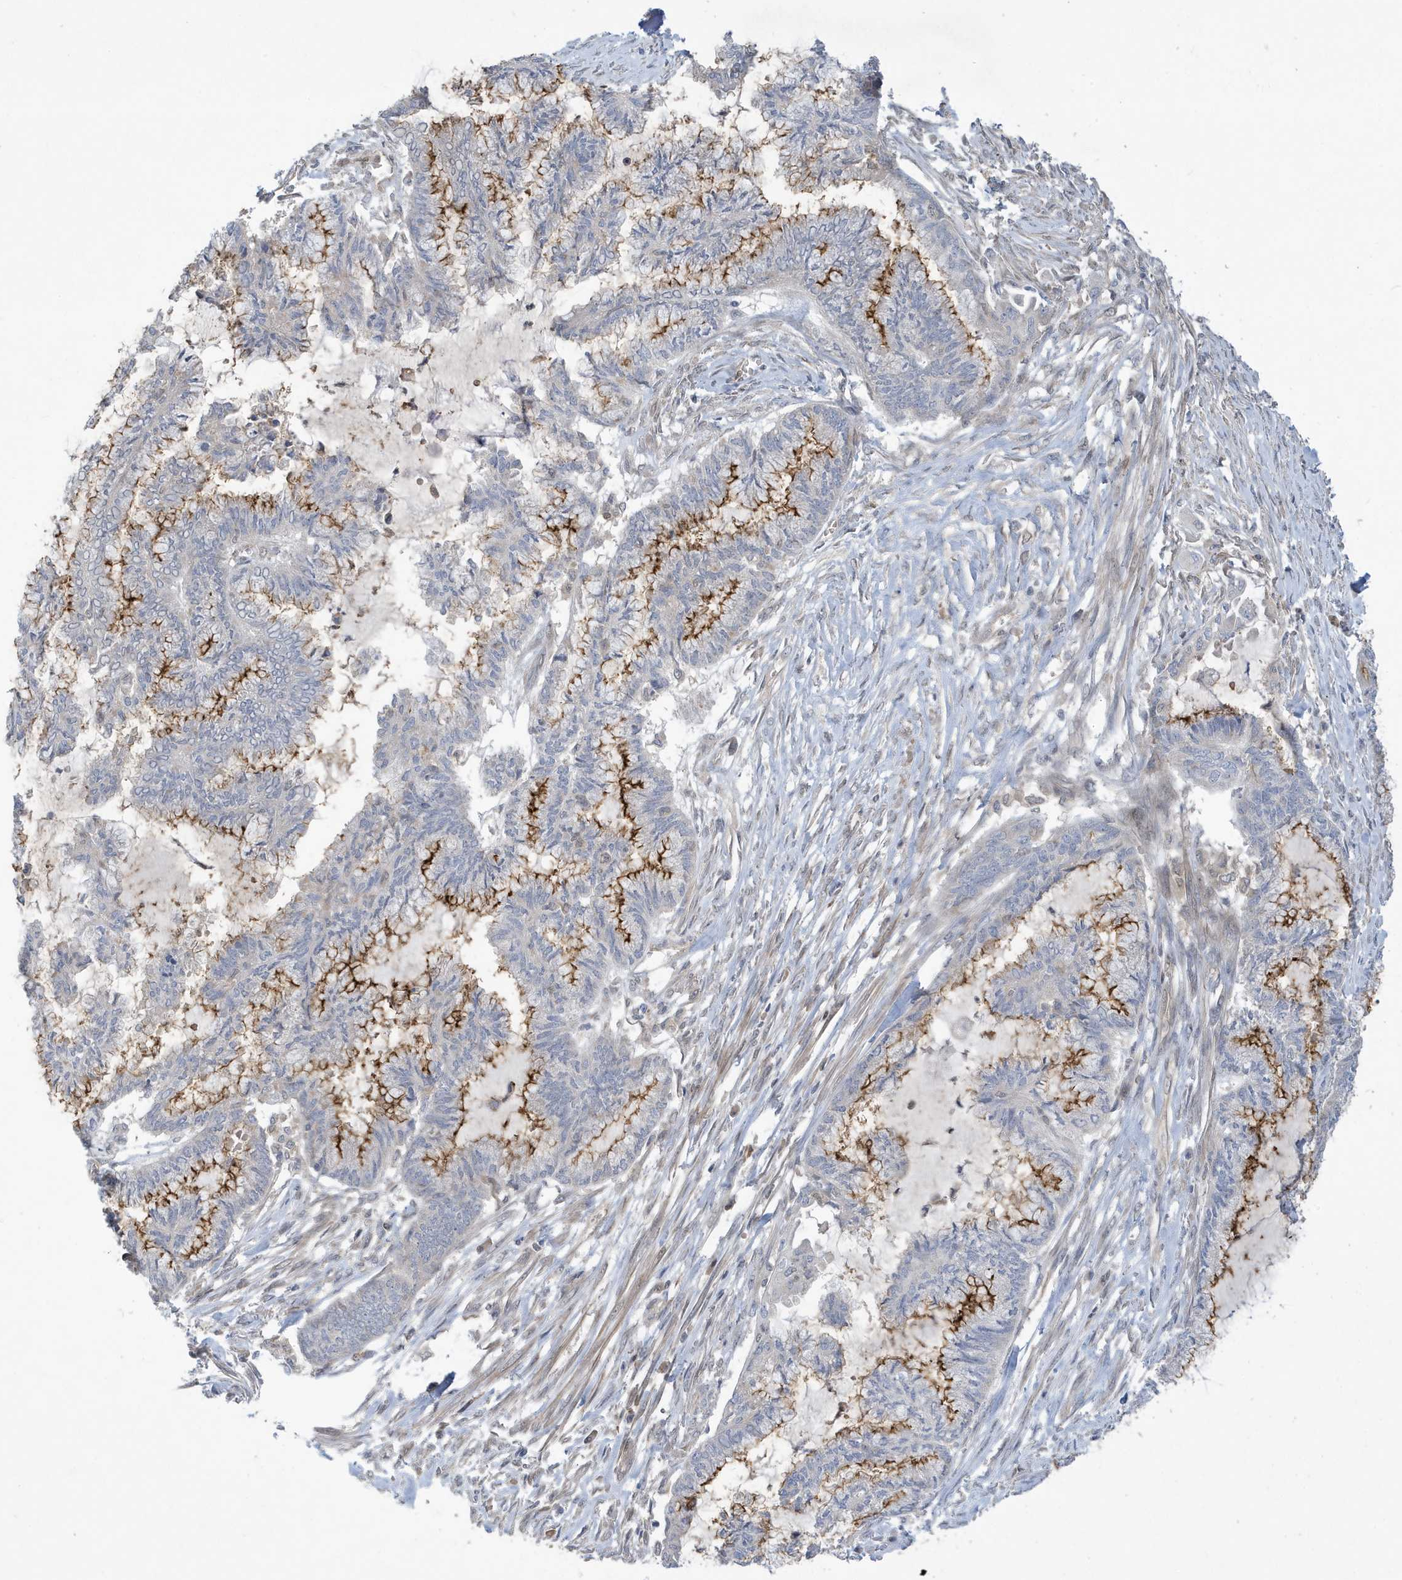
{"staining": {"intensity": "moderate", "quantity": "25%-75%", "location": "cytoplasmic/membranous"}, "tissue": "endometrial cancer", "cell_type": "Tumor cells", "image_type": "cancer", "snomed": [{"axis": "morphology", "description": "Adenocarcinoma, NOS"}, {"axis": "topography", "description": "Endometrium"}], "caption": "Endometrial adenocarcinoma stained with IHC demonstrates moderate cytoplasmic/membranous positivity in about 25%-75% of tumor cells. The staining was performed using DAB, with brown indicating positive protein expression. Nuclei are stained blue with hematoxylin.", "gene": "NCOA7", "patient": {"sex": "female", "age": 86}}